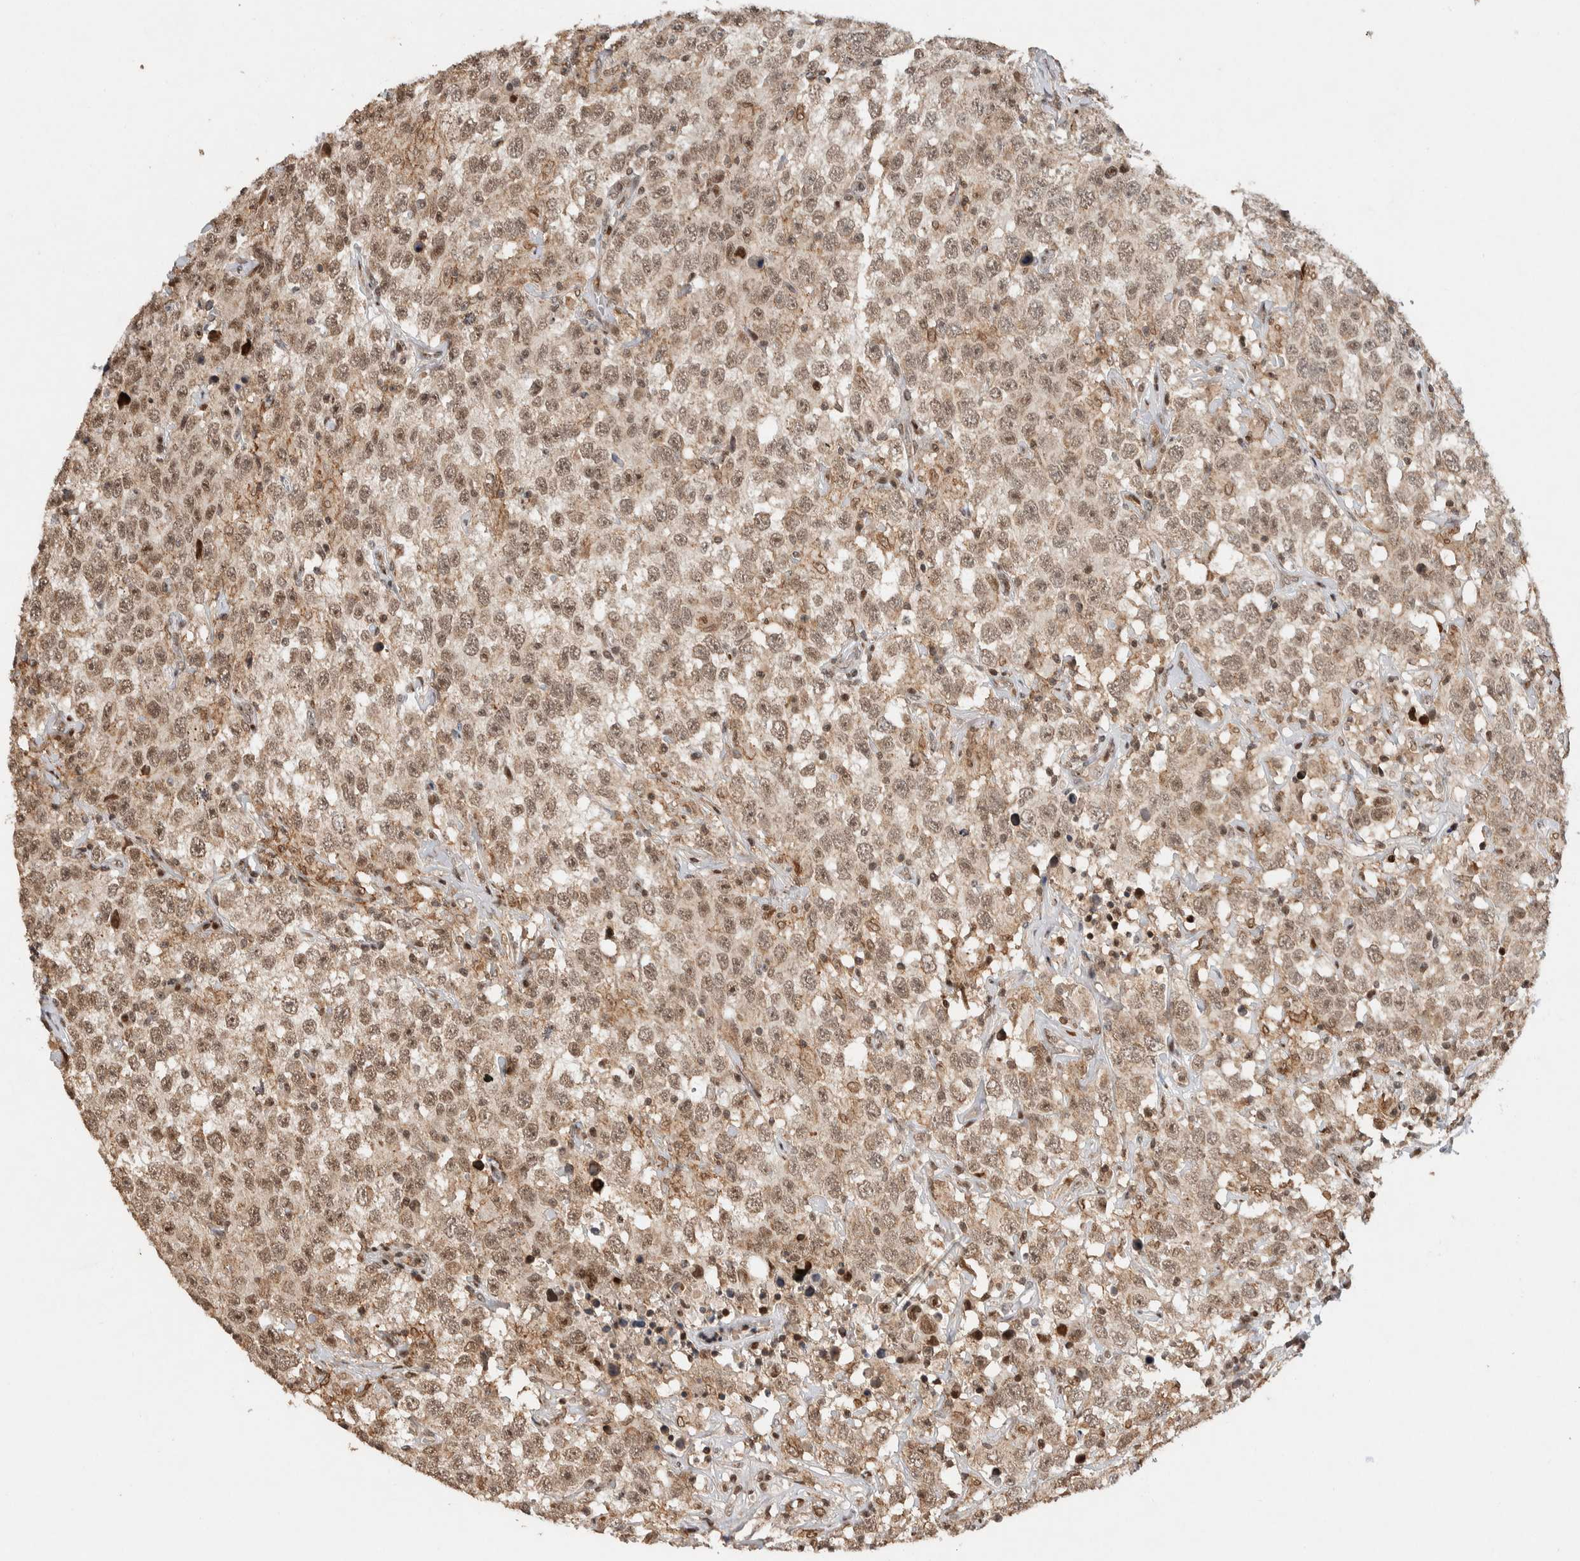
{"staining": {"intensity": "weak", "quantity": ">75%", "location": "nuclear"}, "tissue": "testis cancer", "cell_type": "Tumor cells", "image_type": "cancer", "snomed": [{"axis": "morphology", "description": "Seminoma, NOS"}, {"axis": "topography", "description": "Testis"}], "caption": "Brown immunohistochemical staining in human testis cancer (seminoma) displays weak nuclear expression in approximately >75% of tumor cells.", "gene": "ZNF521", "patient": {"sex": "male", "age": 41}}